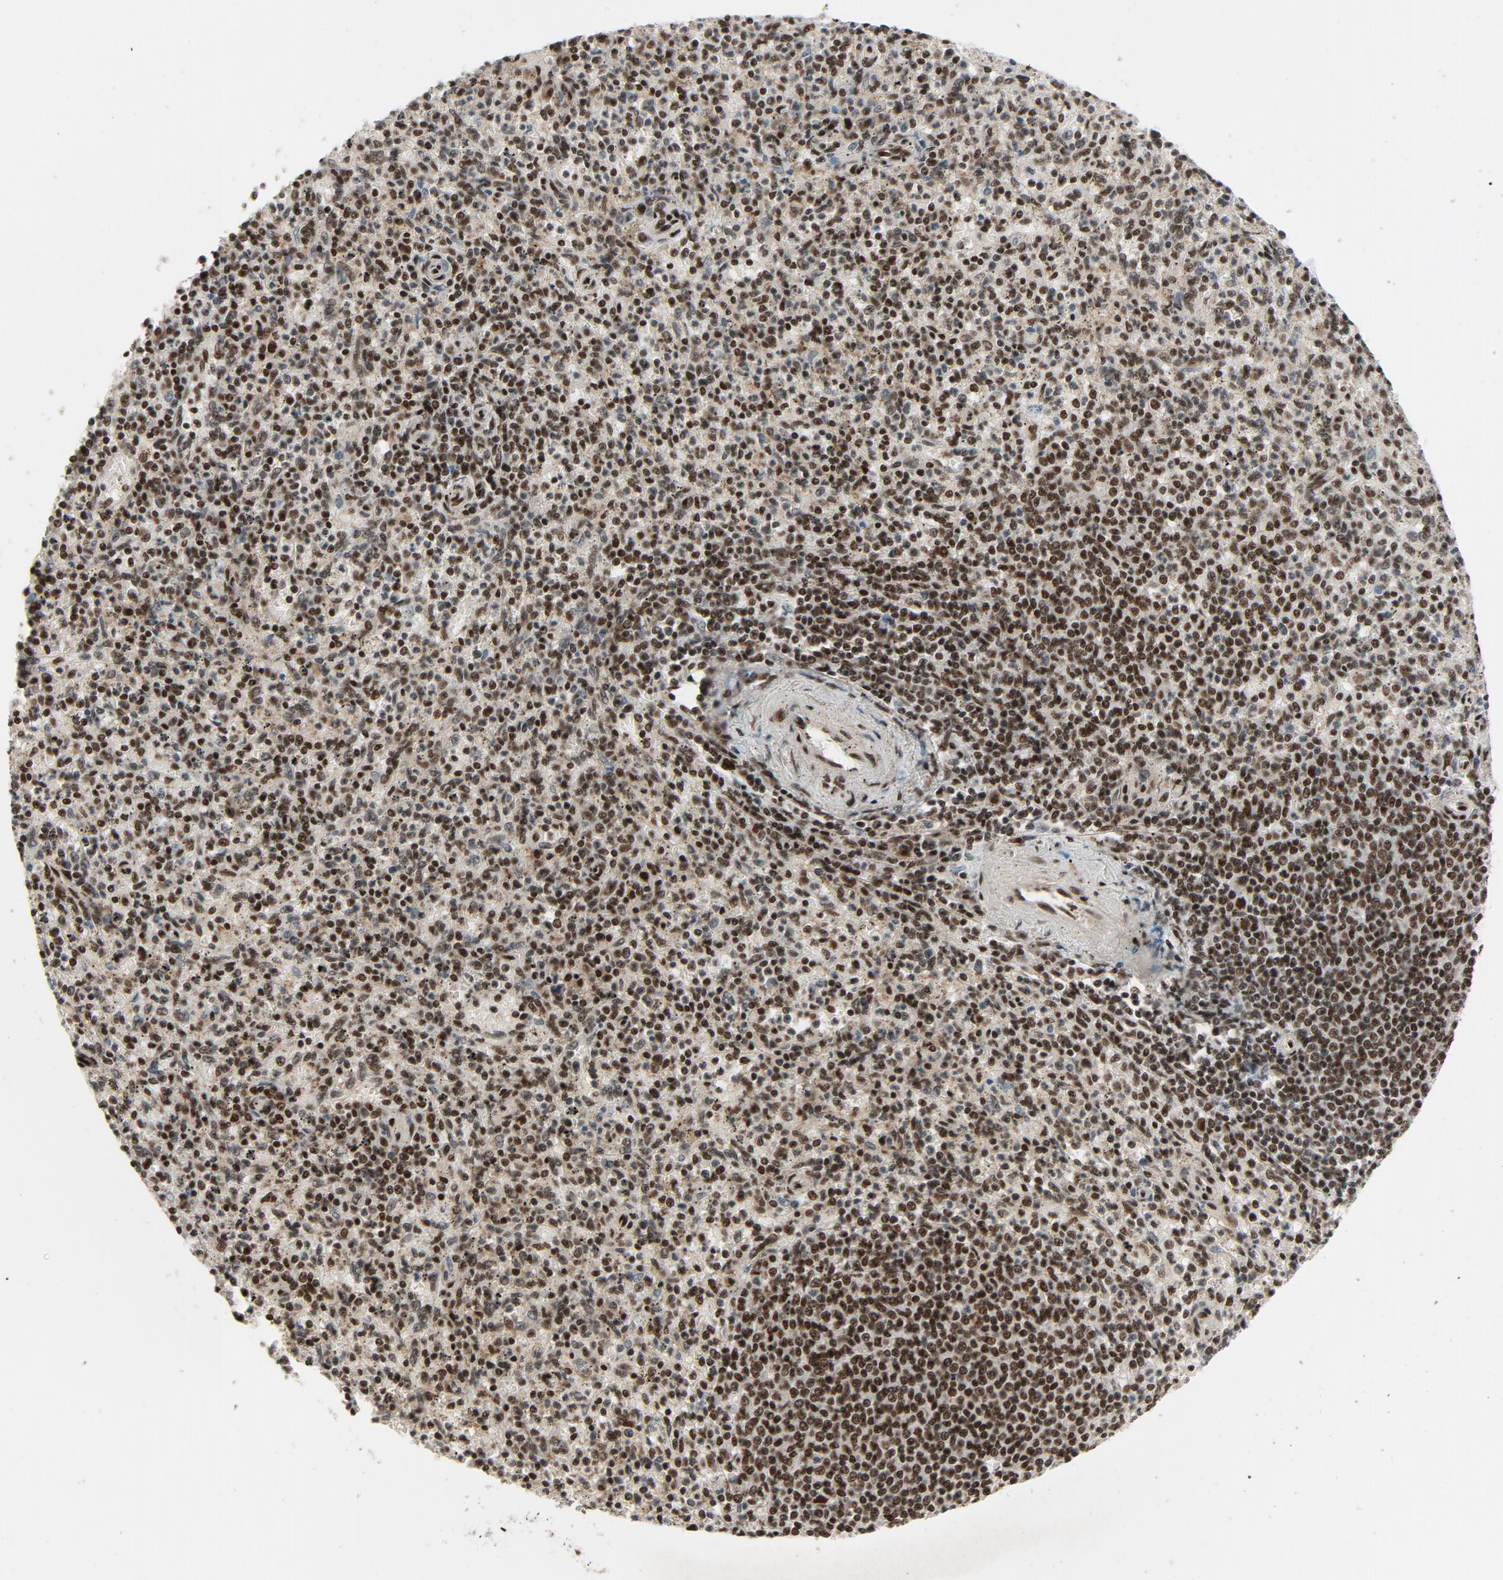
{"staining": {"intensity": "strong", "quantity": ">75%", "location": "nuclear"}, "tissue": "spleen", "cell_type": "Cells in red pulp", "image_type": "normal", "snomed": [{"axis": "morphology", "description": "Normal tissue, NOS"}, {"axis": "topography", "description": "Spleen"}], "caption": "The histopathology image reveals immunohistochemical staining of normal spleen. There is strong nuclear positivity is appreciated in approximately >75% of cells in red pulp. Immunohistochemistry stains the protein in brown and the nuclei are stained blue.", "gene": "SMARCD1", "patient": {"sex": "male", "age": 72}}